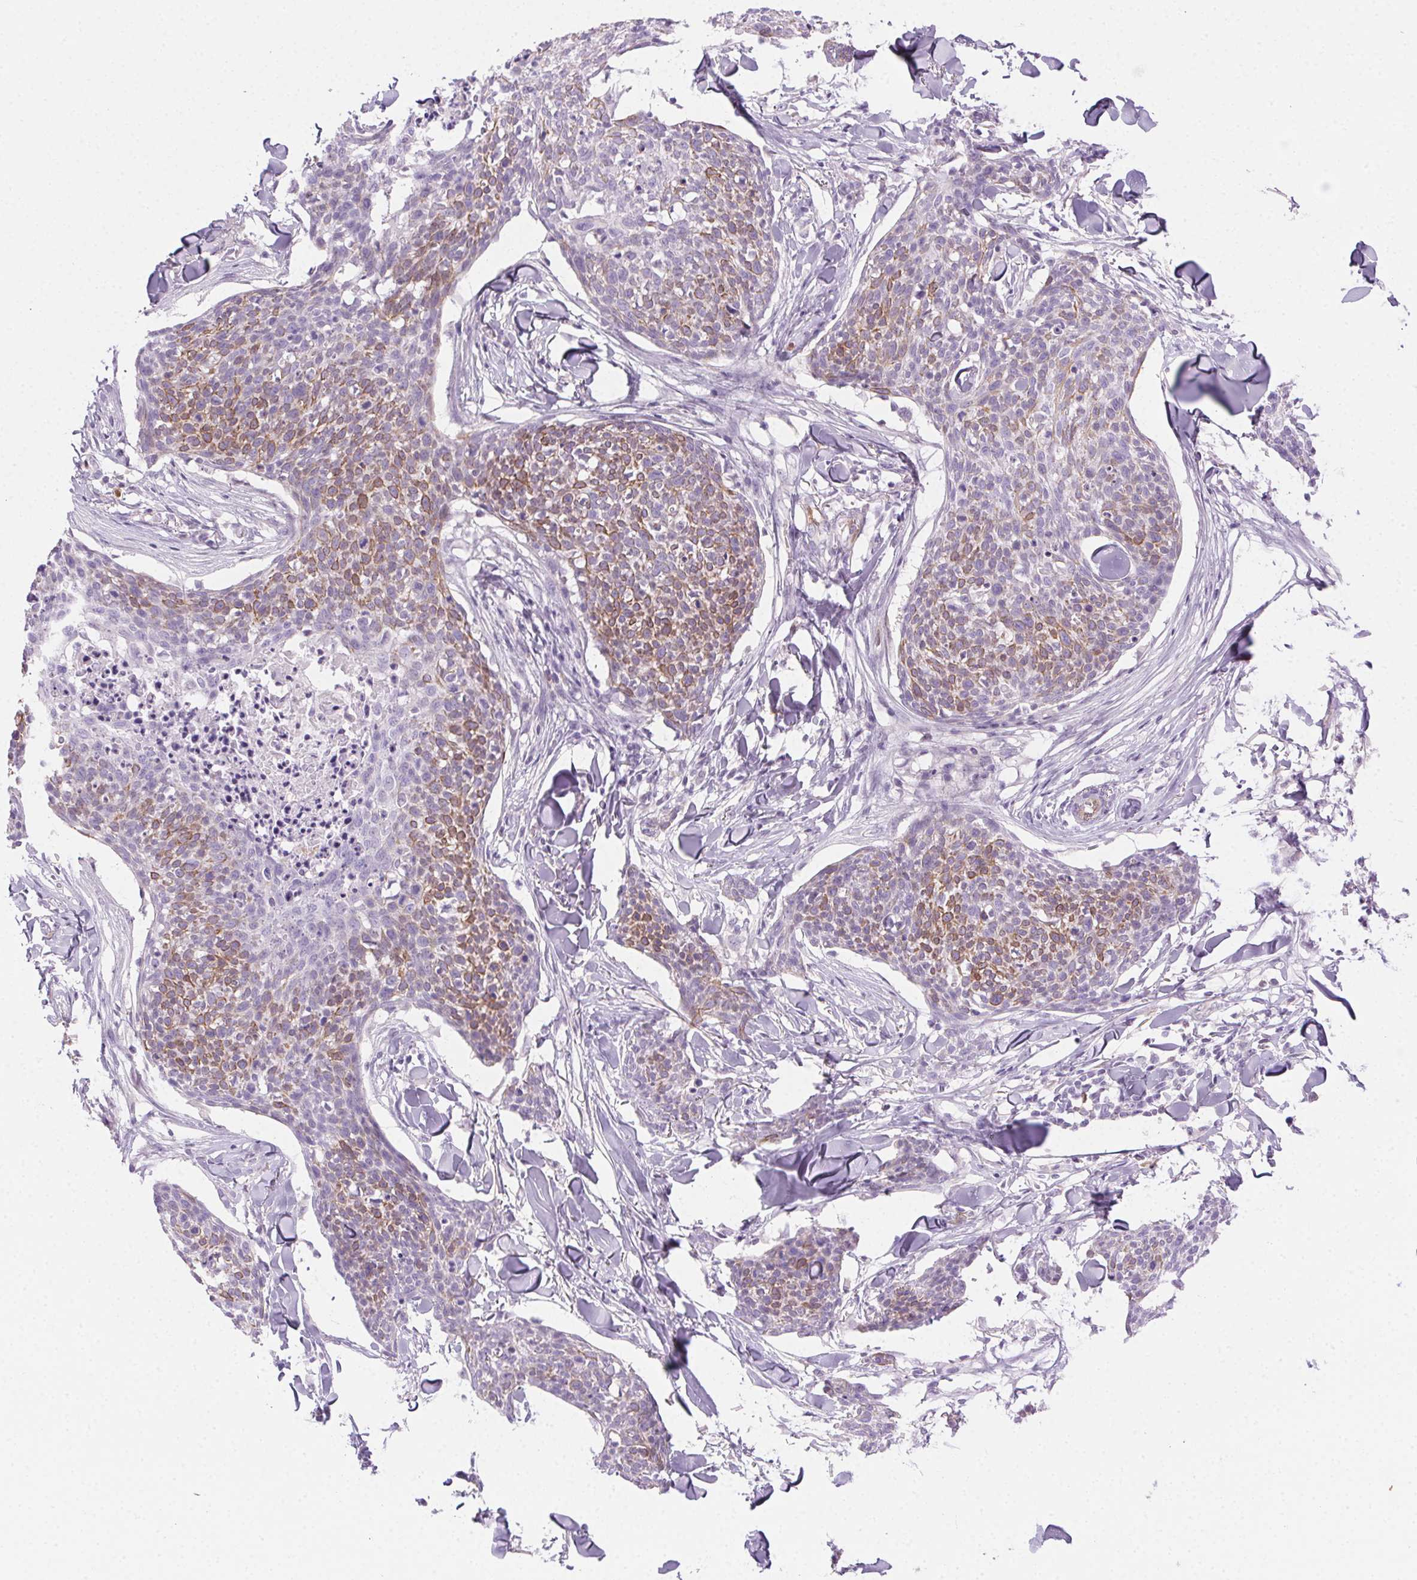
{"staining": {"intensity": "moderate", "quantity": "25%-75%", "location": "cytoplasmic/membranous"}, "tissue": "skin cancer", "cell_type": "Tumor cells", "image_type": "cancer", "snomed": [{"axis": "morphology", "description": "Squamous cell carcinoma, NOS"}, {"axis": "topography", "description": "Skin"}, {"axis": "topography", "description": "Vulva"}], "caption": "The histopathology image exhibits immunohistochemical staining of squamous cell carcinoma (skin). There is moderate cytoplasmic/membranous expression is identified in approximately 25%-75% of tumor cells.", "gene": "TMEM45A", "patient": {"sex": "female", "age": 75}}